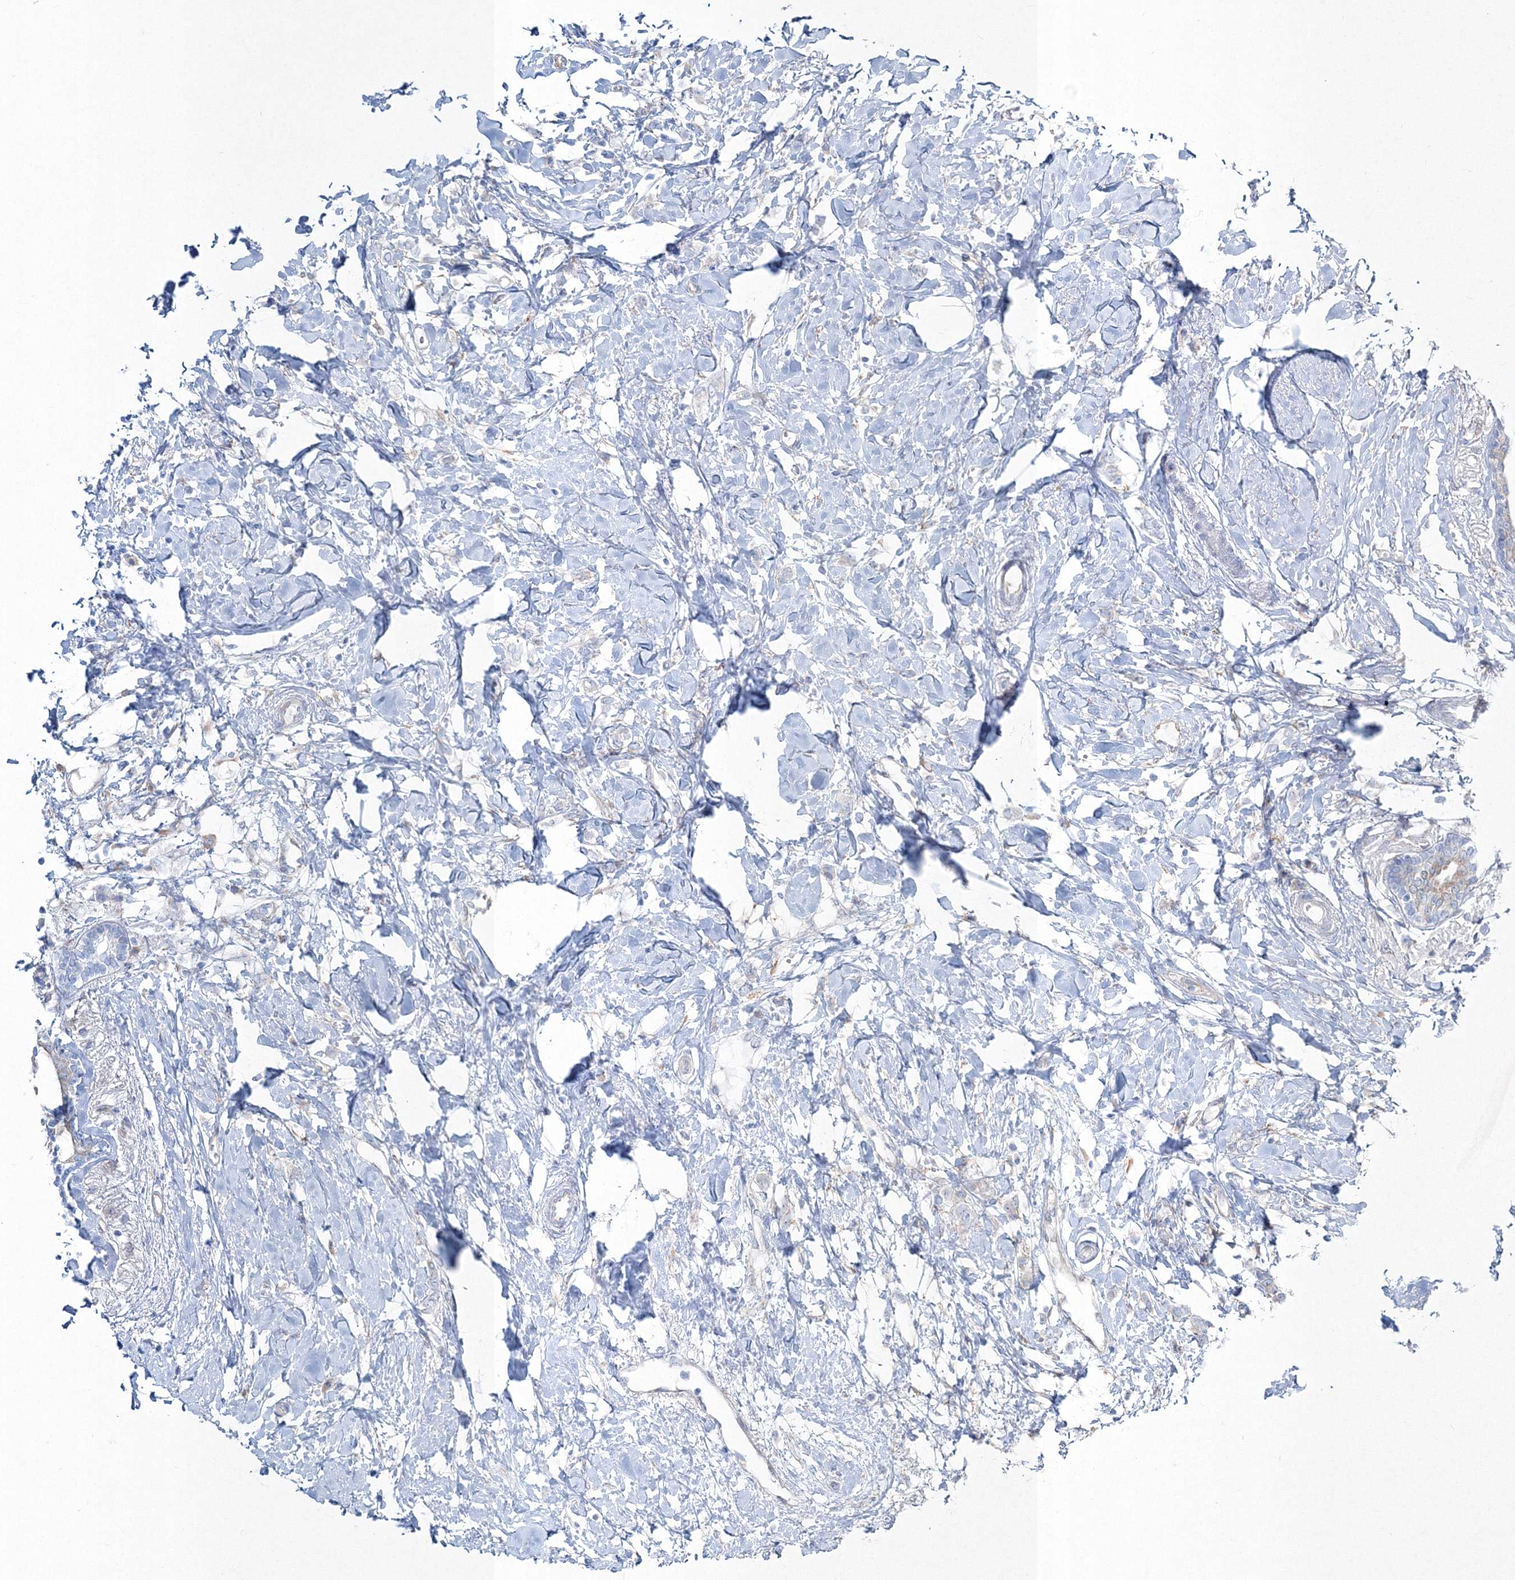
{"staining": {"intensity": "negative", "quantity": "none", "location": "none"}, "tissue": "breast cancer", "cell_type": "Tumor cells", "image_type": "cancer", "snomed": [{"axis": "morphology", "description": "Normal tissue, NOS"}, {"axis": "morphology", "description": "Lobular carcinoma"}, {"axis": "topography", "description": "Breast"}], "caption": "IHC photomicrograph of human breast lobular carcinoma stained for a protein (brown), which shows no positivity in tumor cells.", "gene": "RCN1", "patient": {"sex": "female", "age": 47}}